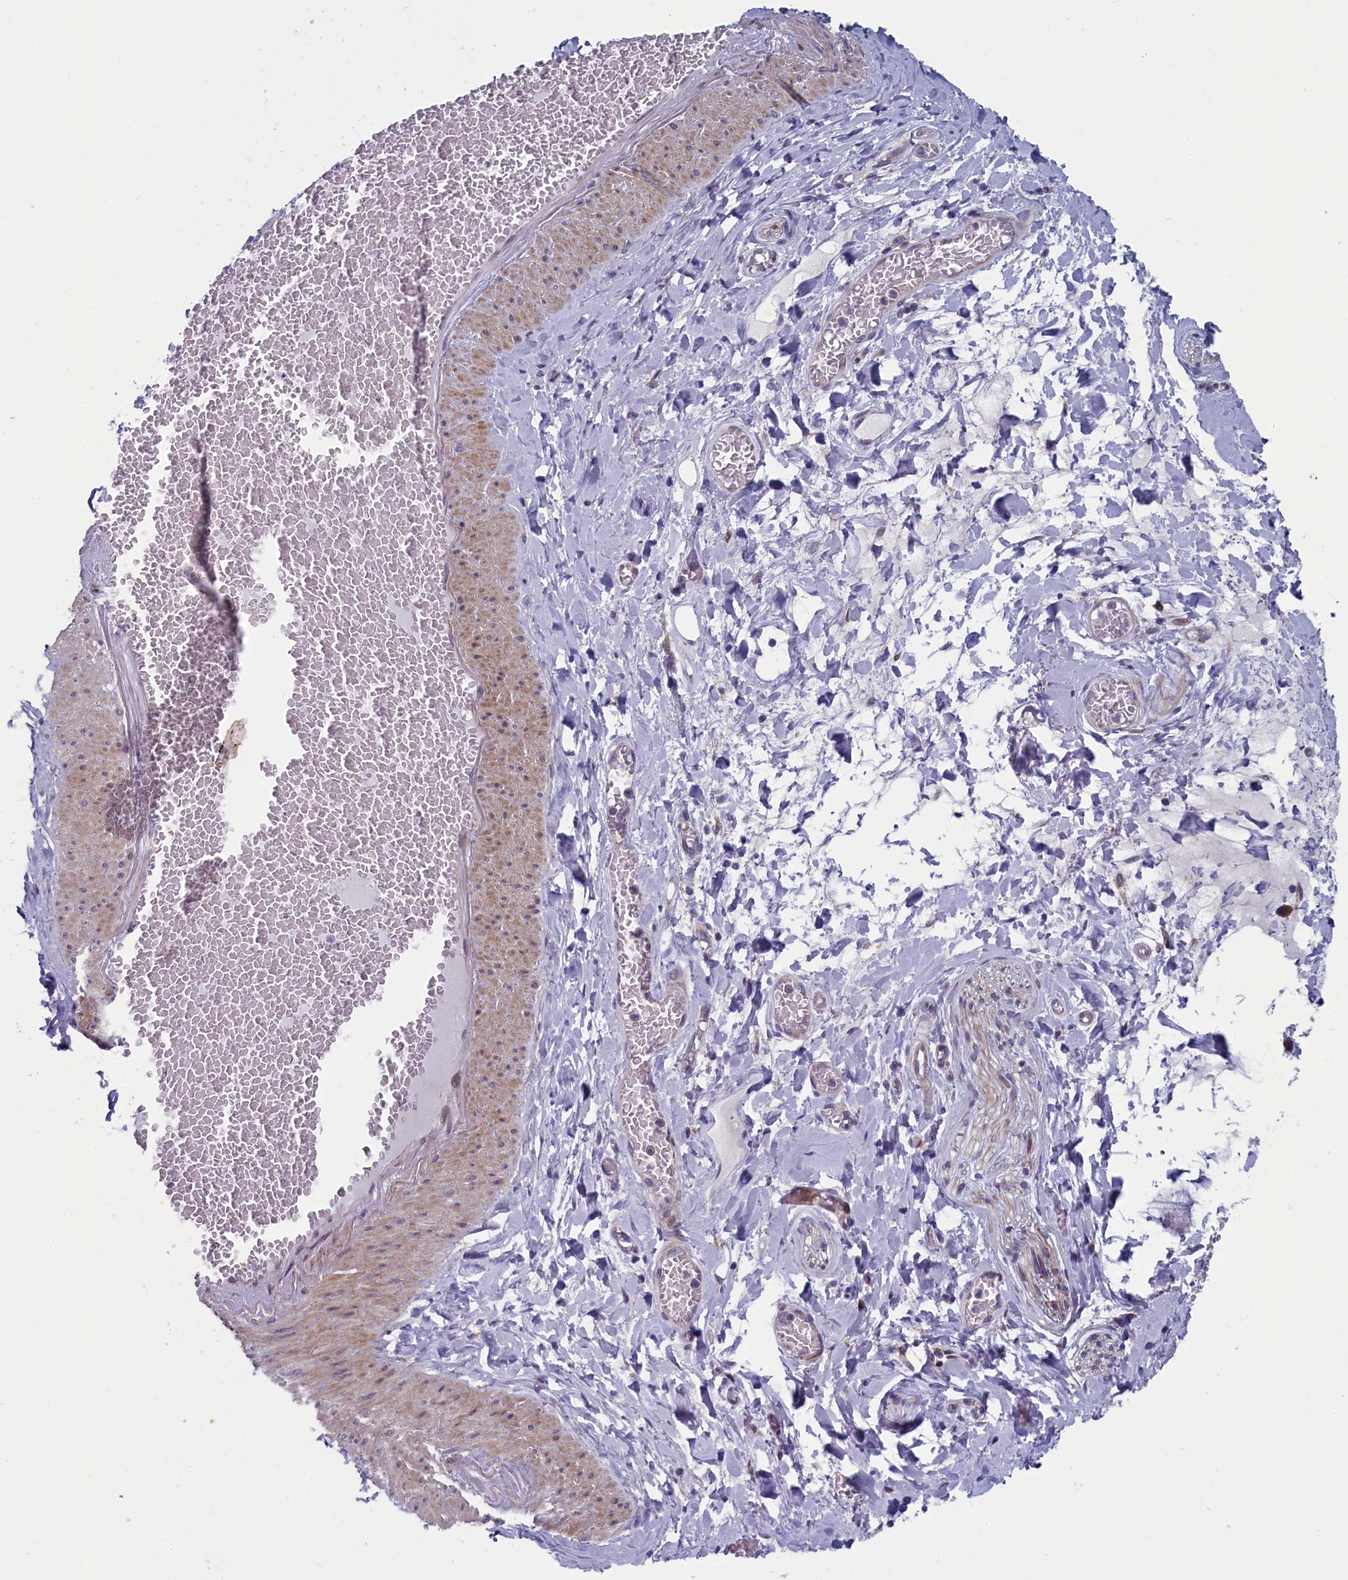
{"staining": {"intensity": "negative", "quantity": "none", "location": "none"}, "tissue": "adipose tissue", "cell_type": "Adipocytes", "image_type": "normal", "snomed": [{"axis": "morphology", "description": "Normal tissue, NOS"}, {"axis": "topography", "description": "Salivary gland"}, {"axis": "topography", "description": "Peripheral nerve tissue"}], "caption": "Immunohistochemistry of unremarkable adipose tissue exhibits no positivity in adipocytes. (DAB (3,3'-diaminobenzidine) immunohistochemistry with hematoxylin counter stain).", "gene": "ANKRD39", "patient": {"sex": "male", "age": 62}}